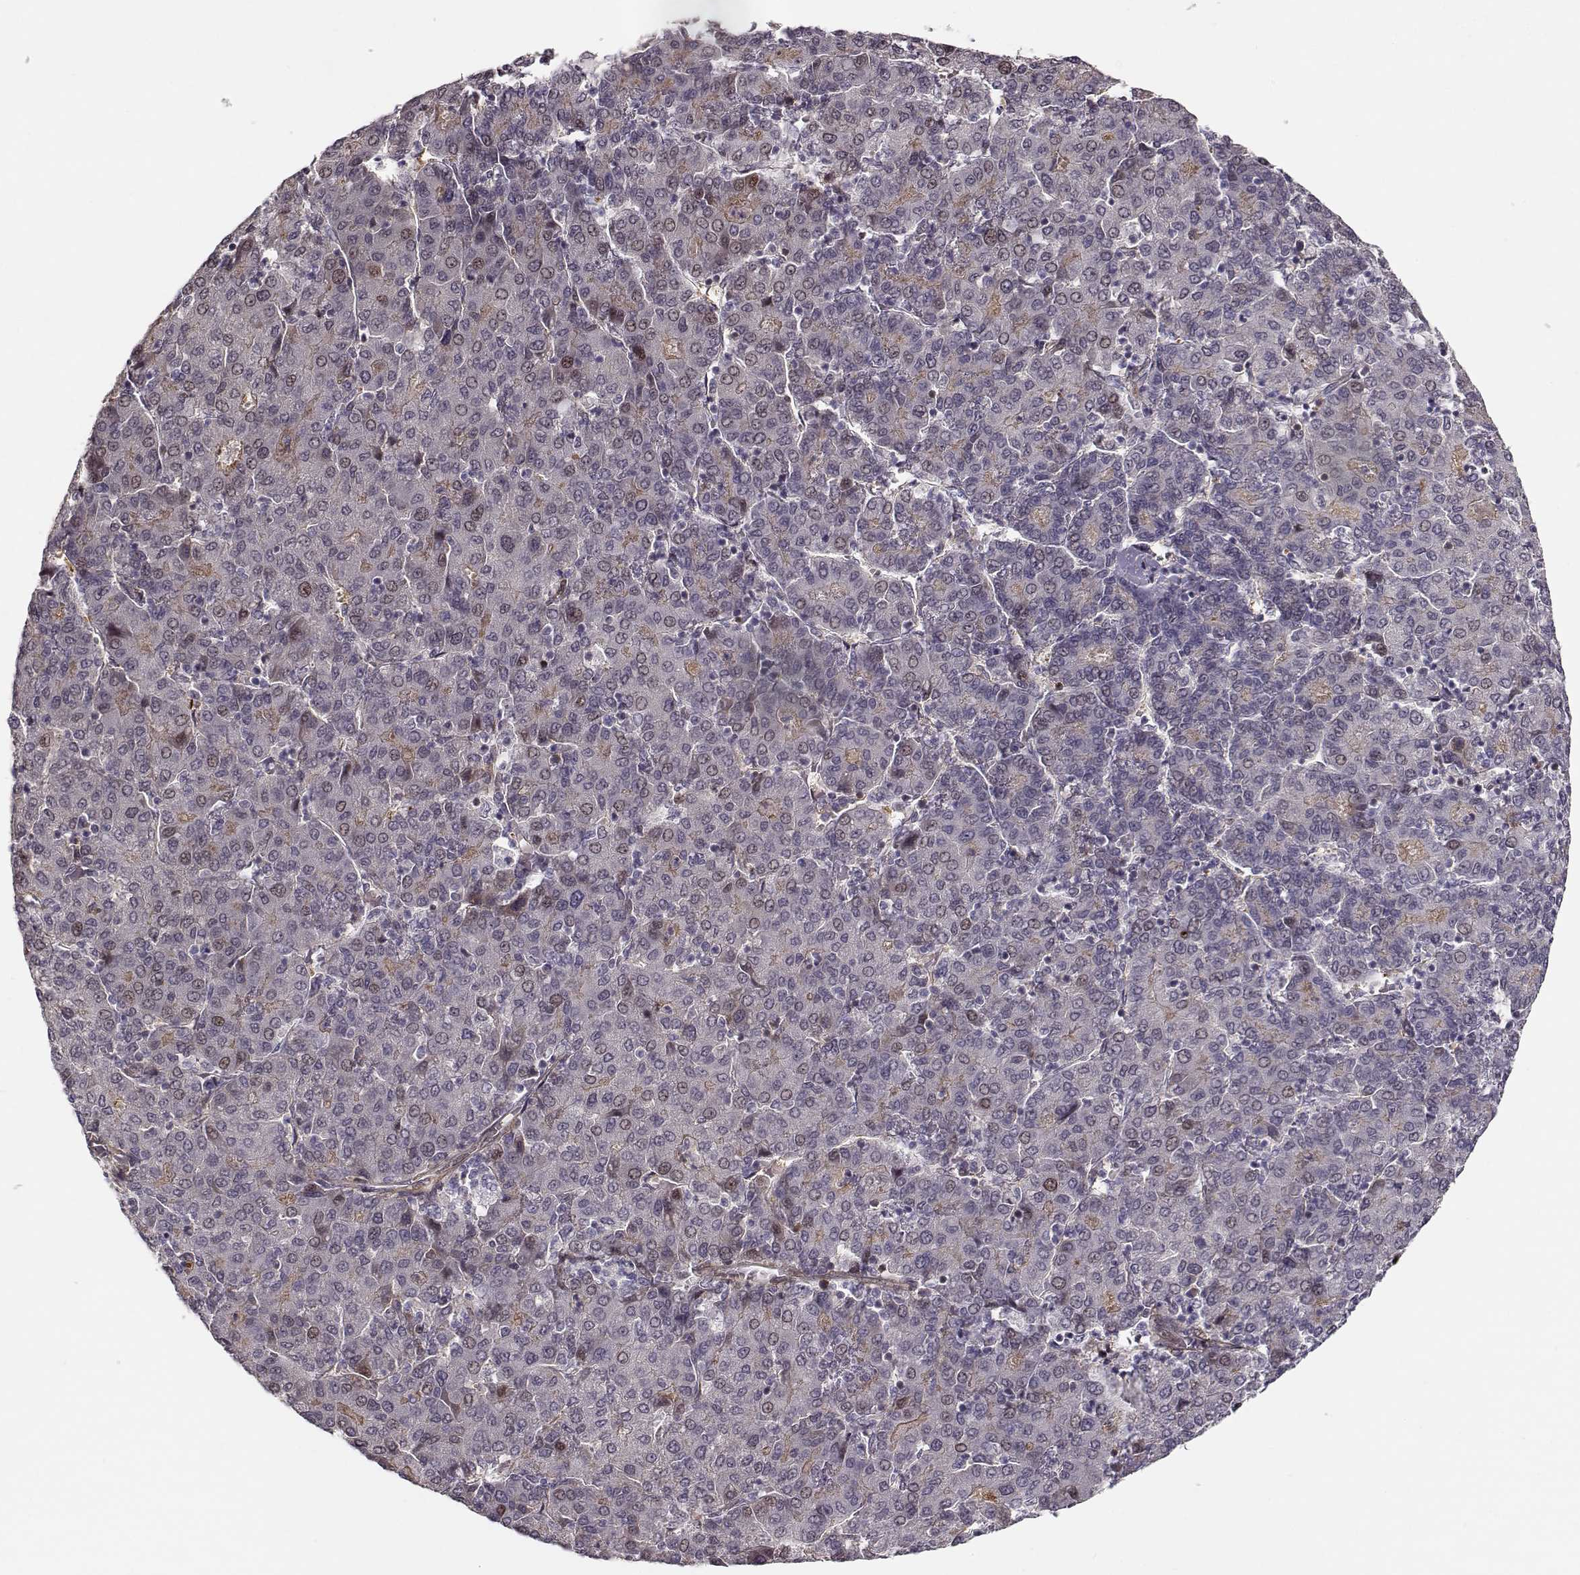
{"staining": {"intensity": "weak", "quantity": "<25%", "location": "nuclear"}, "tissue": "liver cancer", "cell_type": "Tumor cells", "image_type": "cancer", "snomed": [{"axis": "morphology", "description": "Carcinoma, Hepatocellular, NOS"}, {"axis": "topography", "description": "Liver"}], "caption": "High magnification brightfield microscopy of hepatocellular carcinoma (liver) stained with DAB (brown) and counterstained with hematoxylin (blue): tumor cells show no significant expression. (Stains: DAB immunohistochemistry (IHC) with hematoxylin counter stain, Microscopy: brightfield microscopy at high magnification).", "gene": "RGS9BP", "patient": {"sex": "male", "age": 65}}